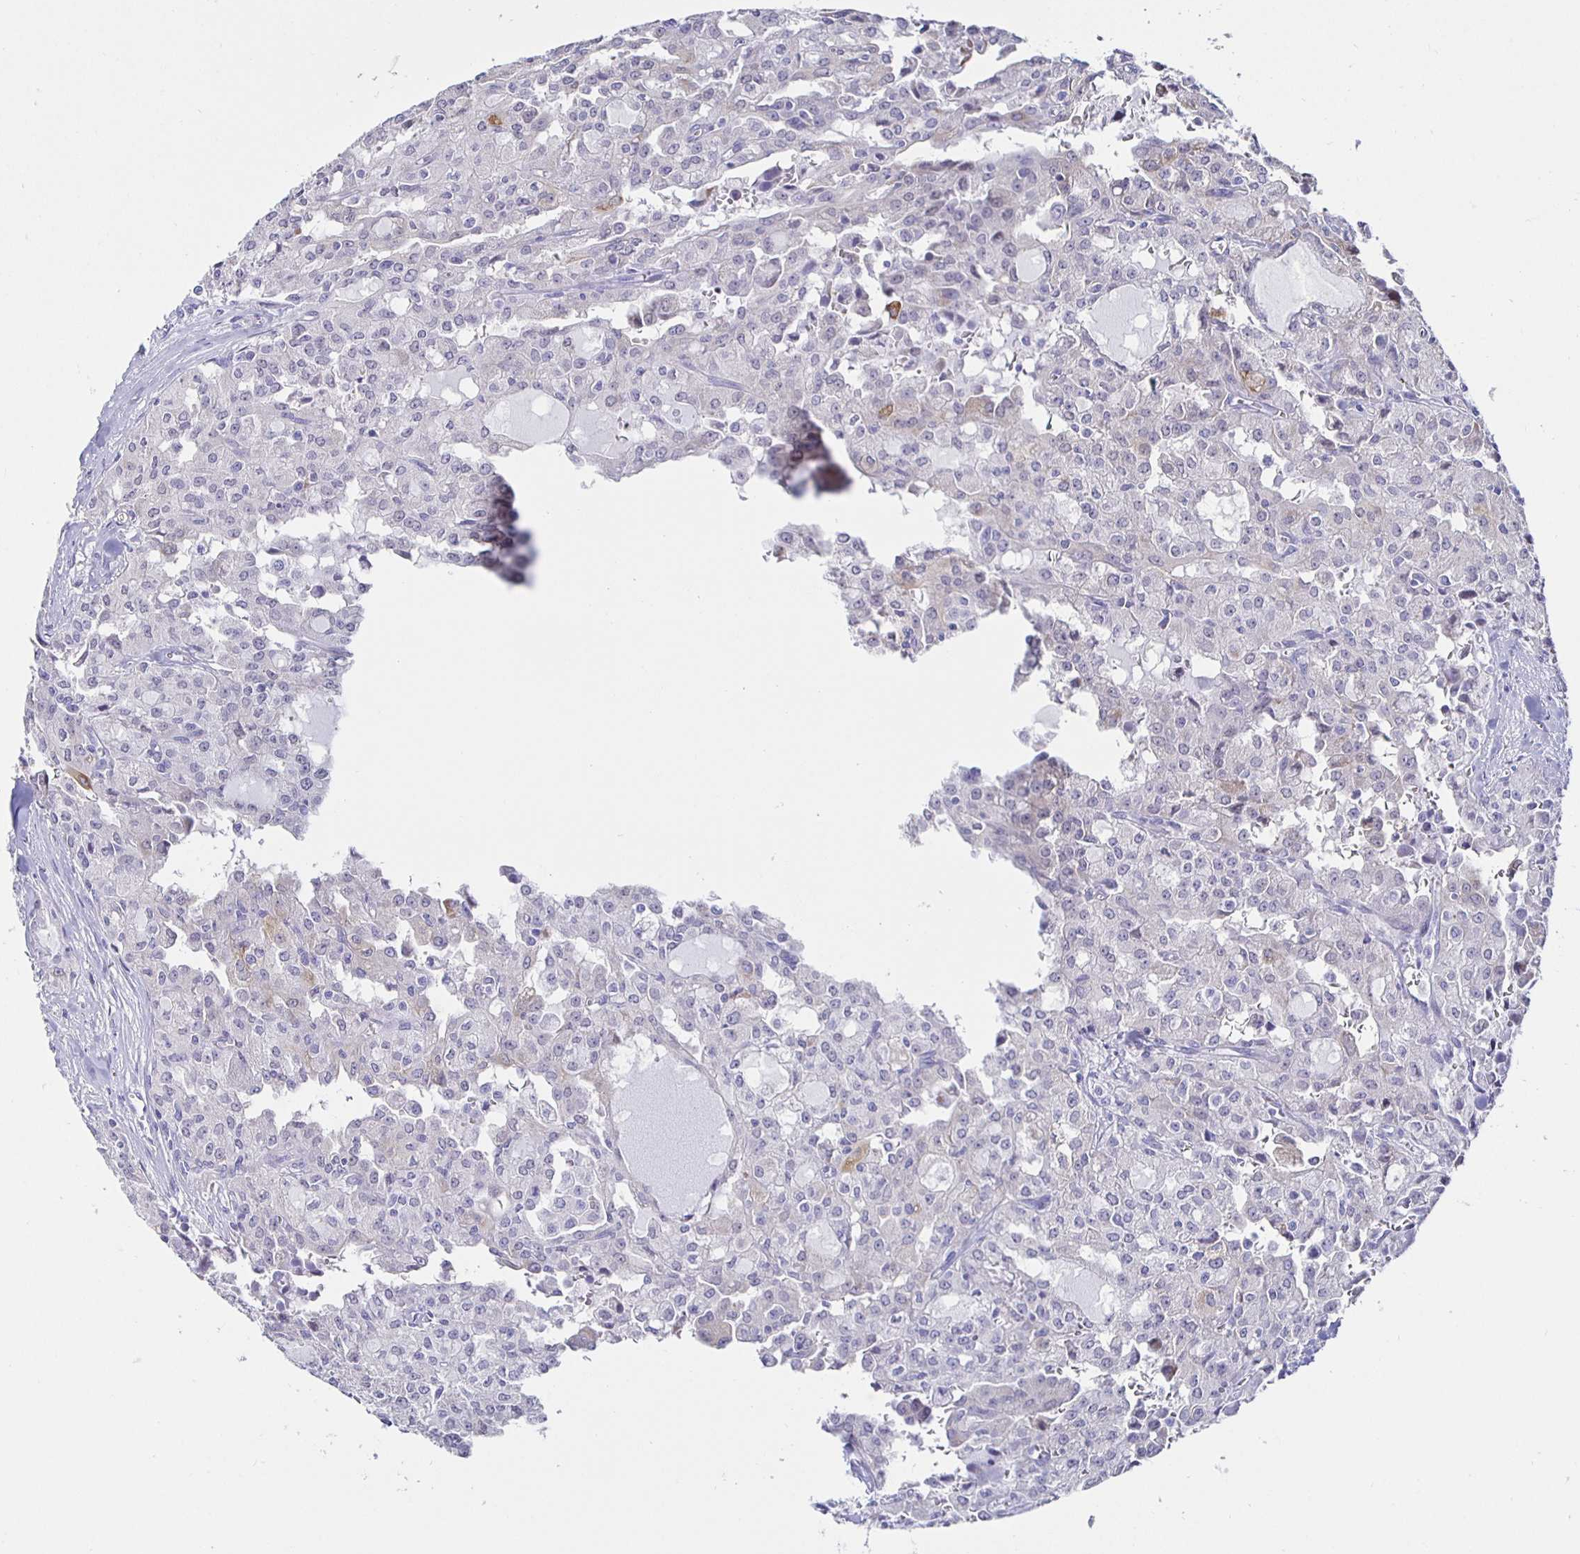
{"staining": {"intensity": "negative", "quantity": "none", "location": "none"}, "tissue": "head and neck cancer", "cell_type": "Tumor cells", "image_type": "cancer", "snomed": [{"axis": "morphology", "description": "Adenocarcinoma, NOS"}, {"axis": "topography", "description": "Head-Neck"}], "caption": "This is an immunohistochemistry (IHC) histopathology image of human head and neck cancer. There is no expression in tumor cells.", "gene": "HSPA4L", "patient": {"sex": "male", "age": 64}}